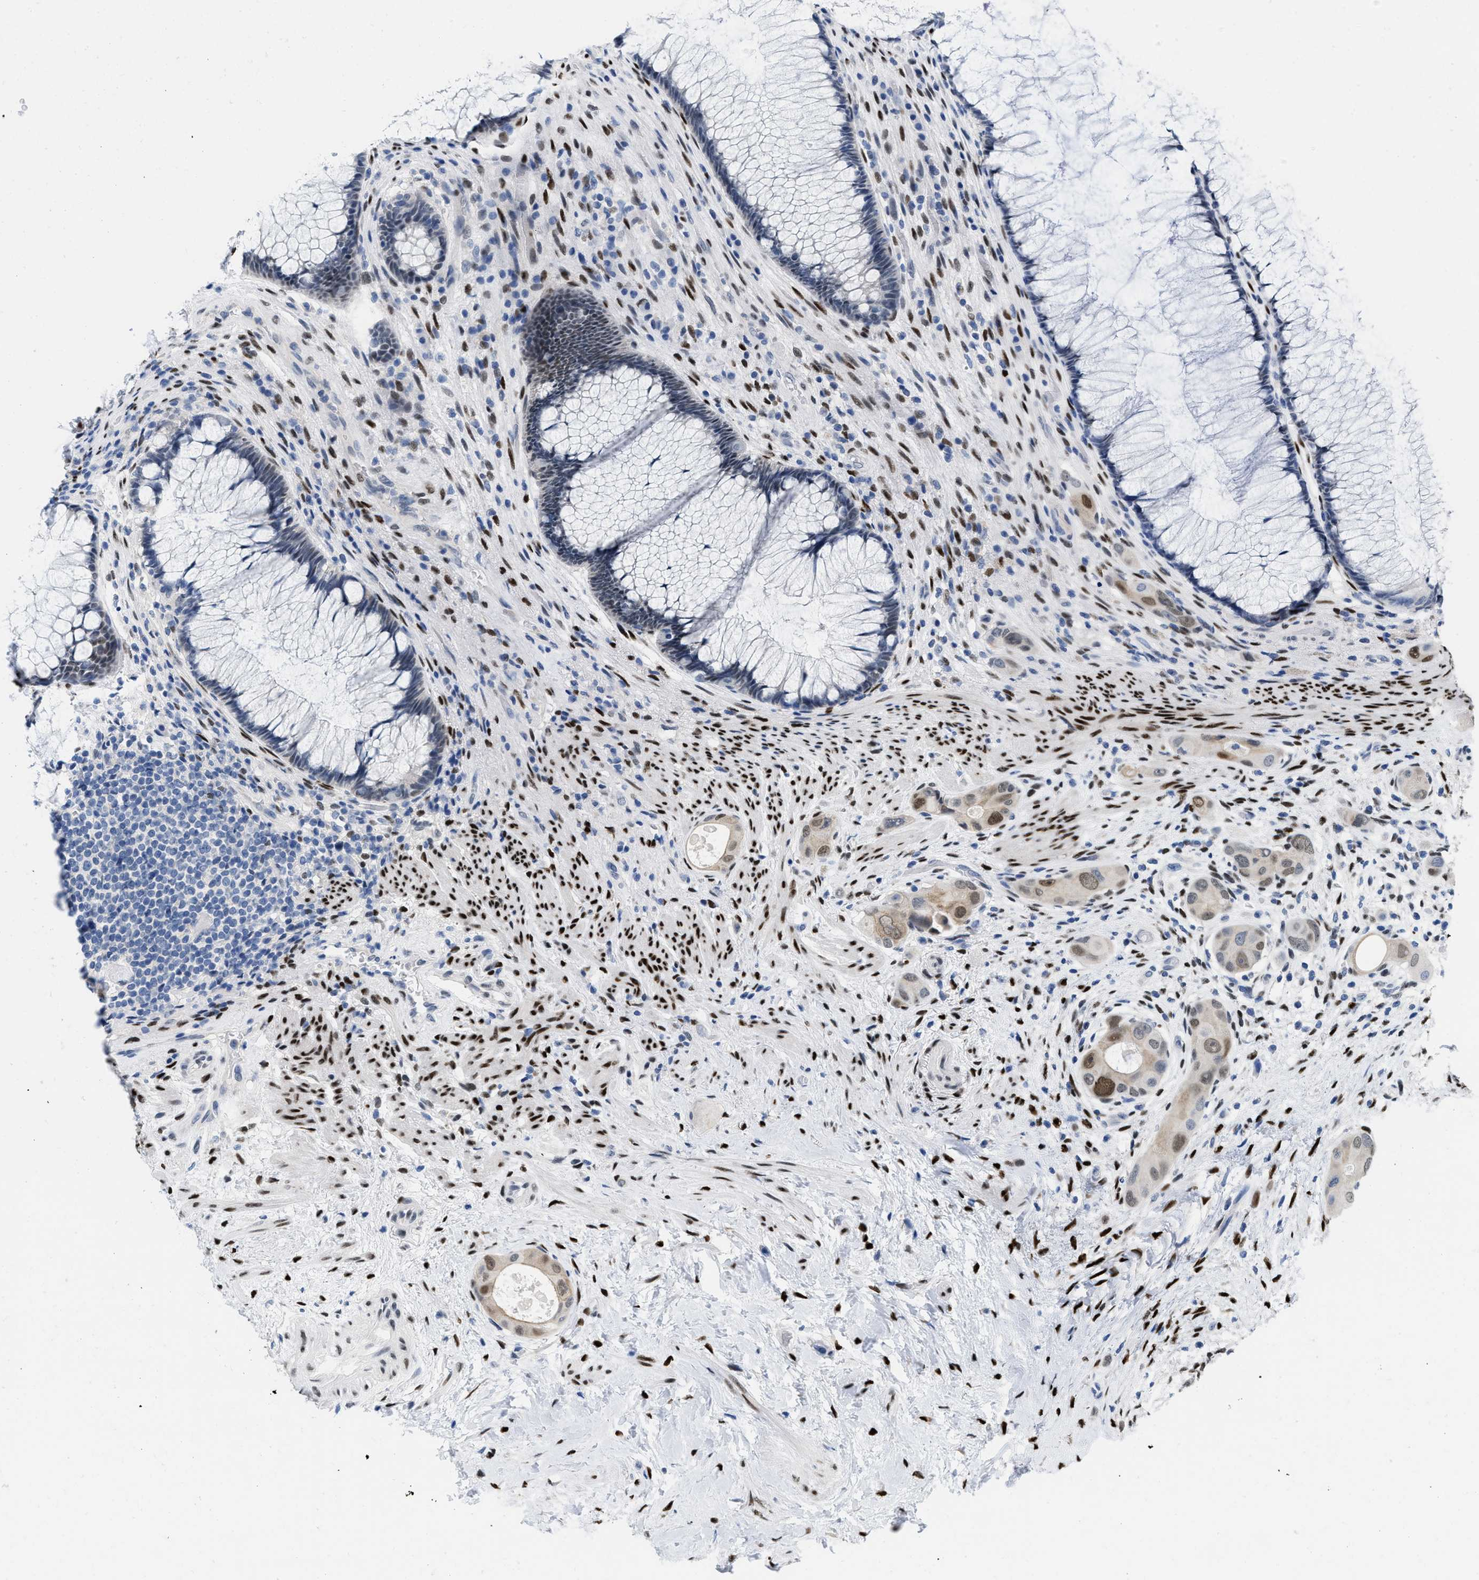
{"staining": {"intensity": "moderate", "quantity": "<25%", "location": "nuclear"}, "tissue": "colorectal cancer", "cell_type": "Tumor cells", "image_type": "cancer", "snomed": [{"axis": "morphology", "description": "Adenocarcinoma, NOS"}, {"axis": "topography", "description": "Rectum"}], "caption": "About <25% of tumor cells in colorectal adenocarcinoma display moderate nuclear protein positivity as visualized by brown immunohistochemical staining.", "gene": "NFIX", "patient": {"sex": "male", "age": 51}}